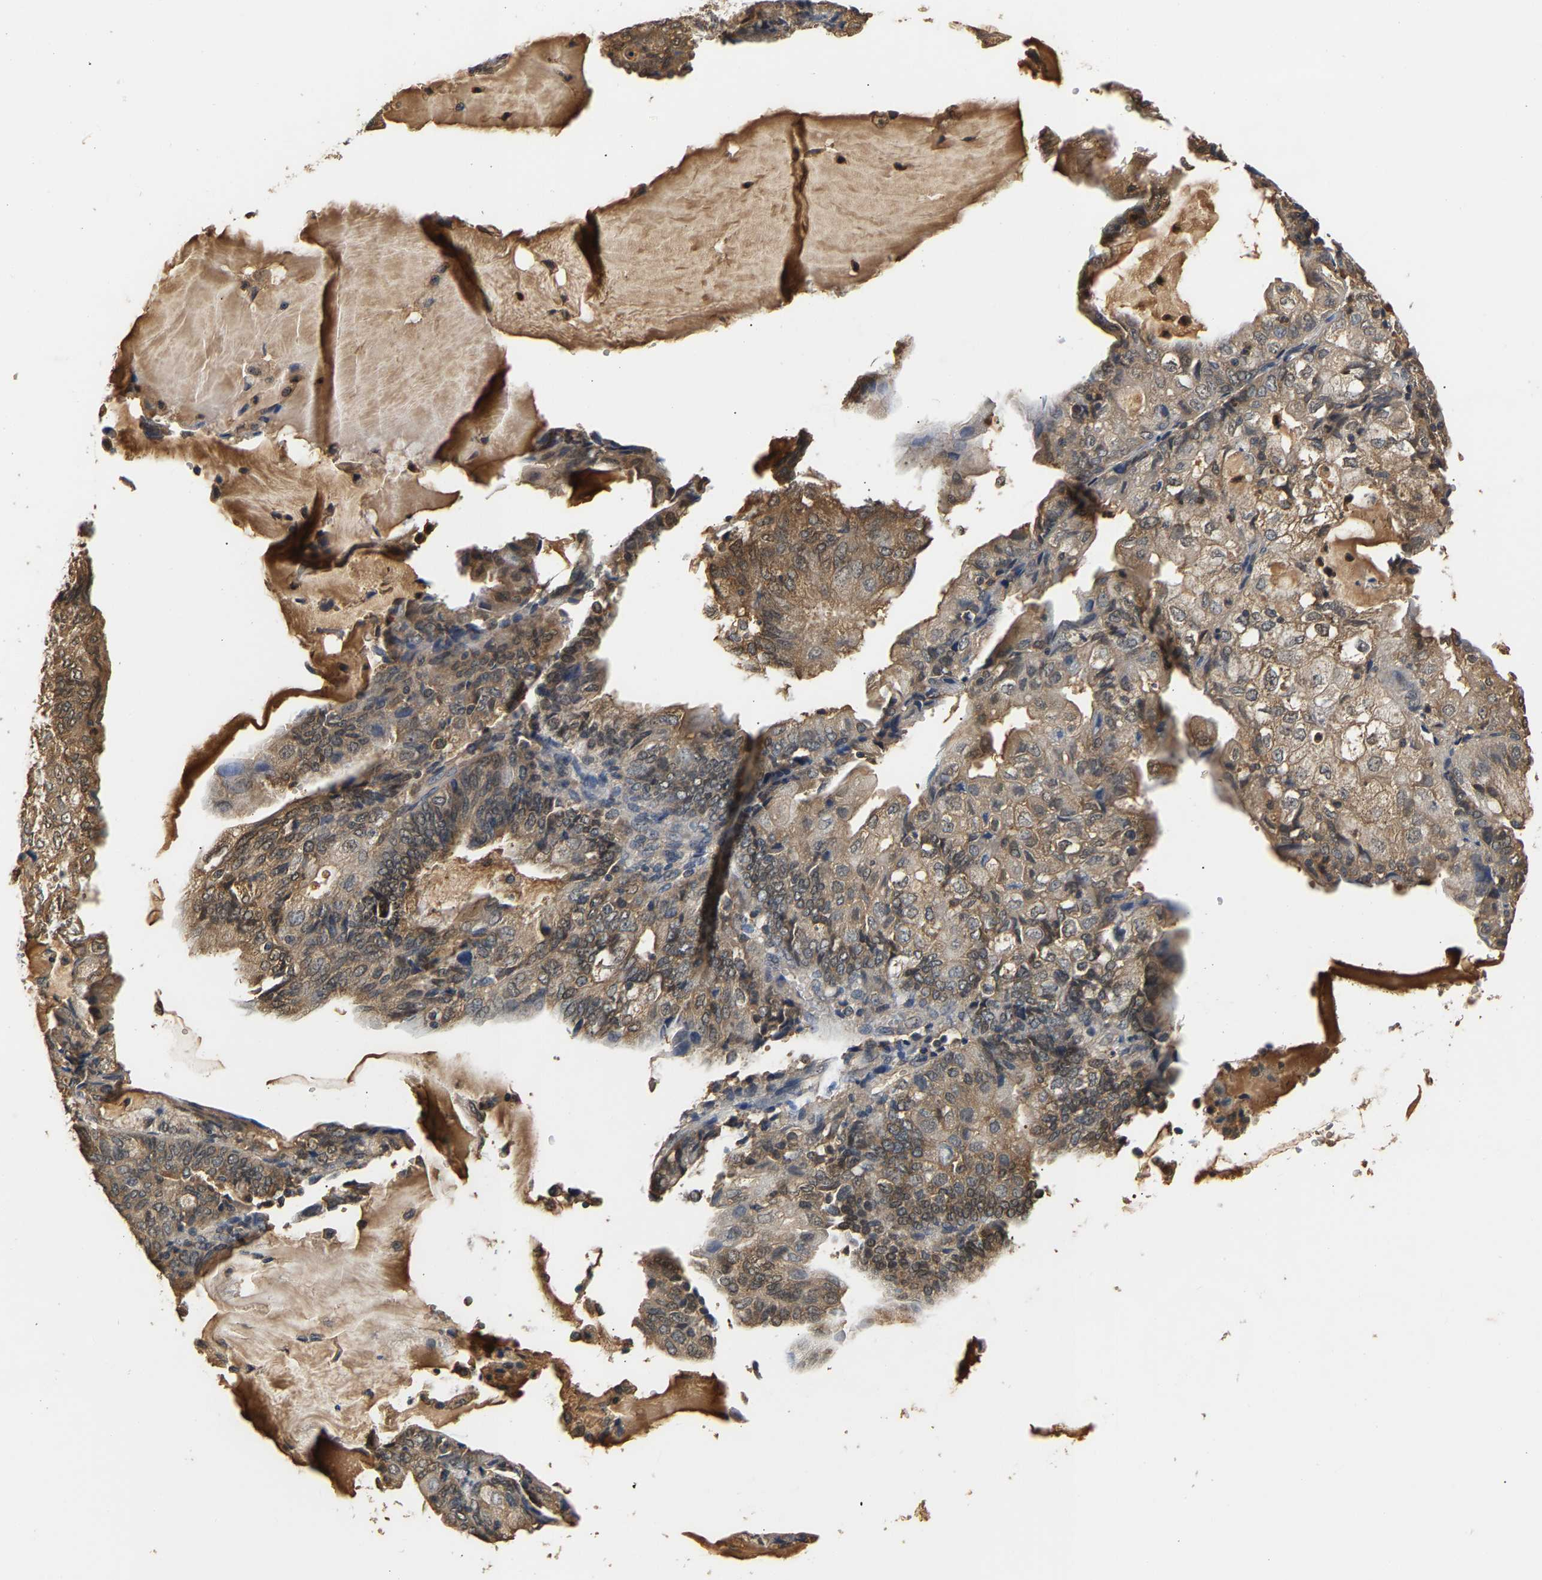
{"staining": {"intensity": "weak", "quantity": ">75%", "location": "cytoplasmic/membranous"}, "tissue": "endometrial cancer", "cell_type": "Tumor cells", "image_type": "cancer", "snomed": [{"axis": "morphology", "description": "Adenocarcinoma, NOS"}, {"axis": "topography", "description": "Endometrium"}], "caption": "High-power microscopy captured an immunohistochemistry histopathology image of adenocarcinoma (endometrial), revealing weak cytoplasmic/membranous positivity in approximately >75% of tumor cells.", "gene": "GPI", "patient": {"sex": "female", "age": 81}}